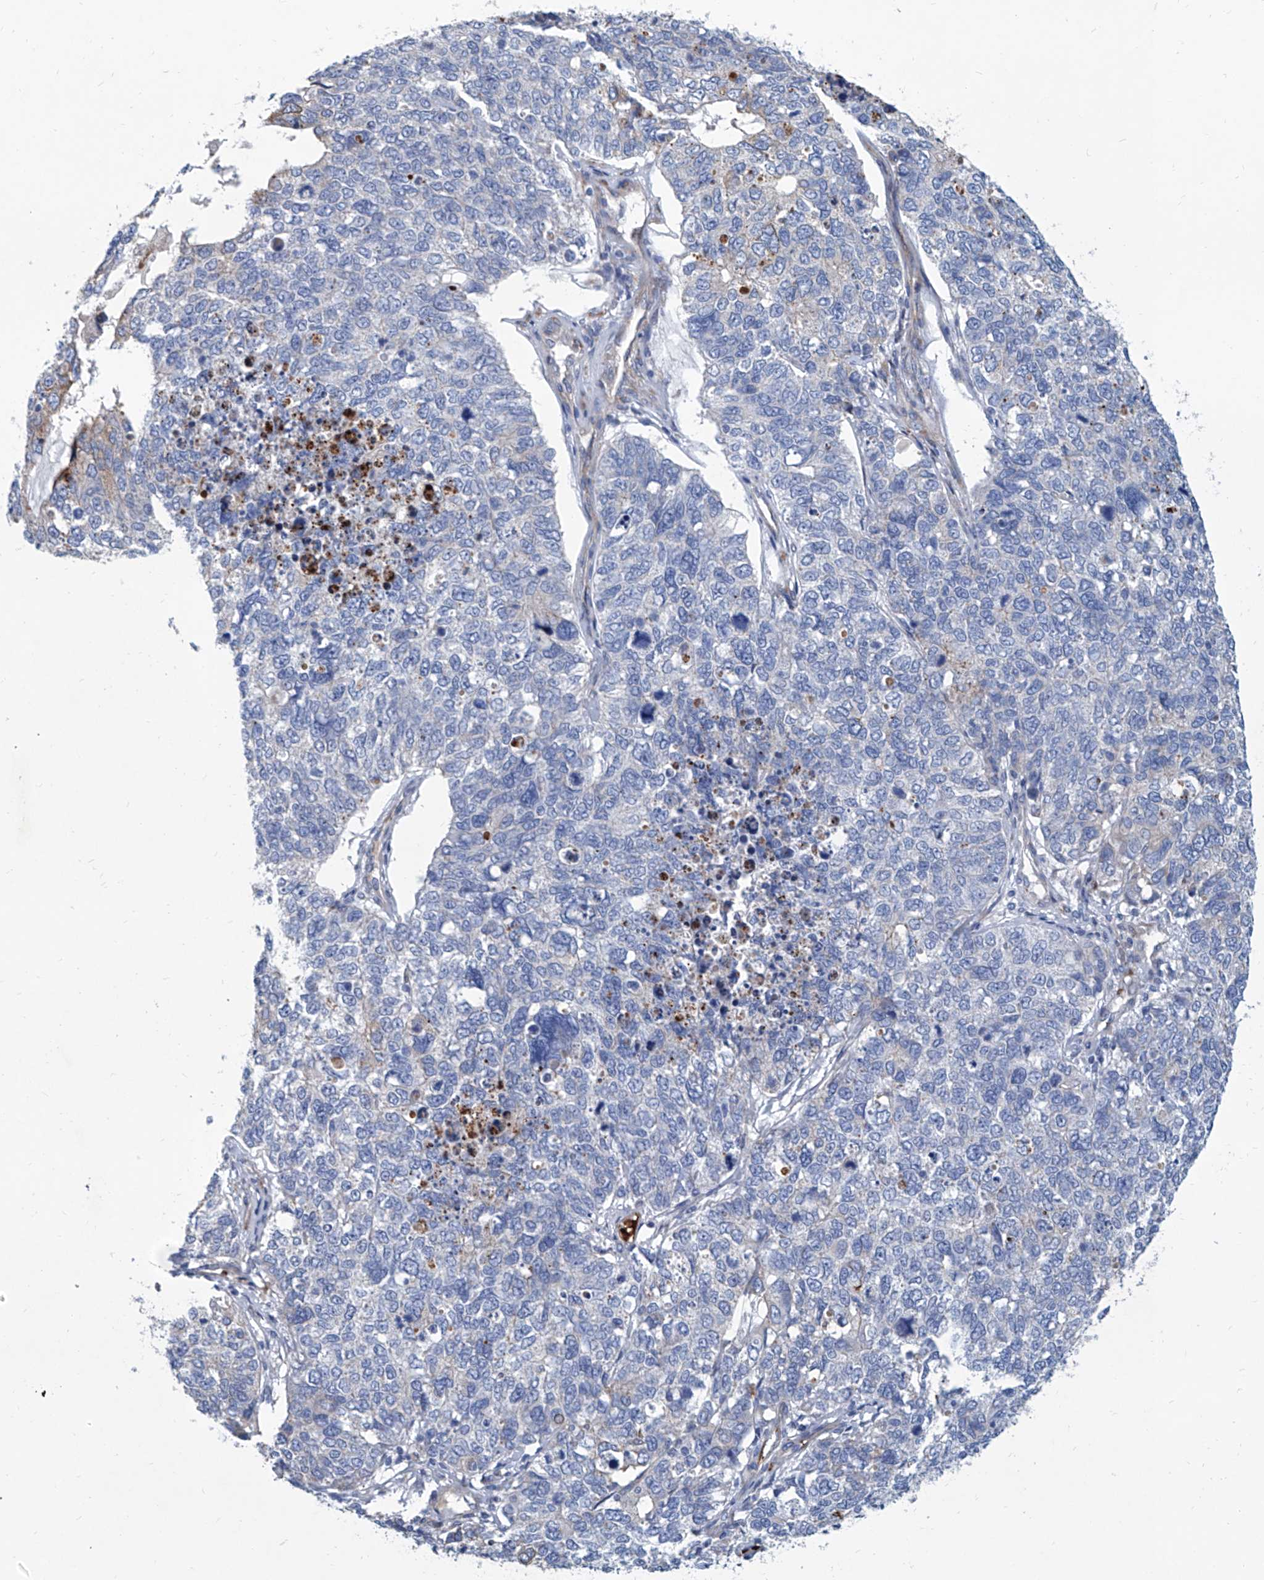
{"staining": {"intensity": "negative", "quantity": "none", "location": "none"}, "tissue": "cervical cancer", "cell_type": "Tumor cells", "image_type": "cancer", "snomed": [{"axis": "morphology", "description": "Squamous cell carcinoma, NOS"}, {"axis": "topography", "description": "Cervix"}], "caption": "High power microscopy micrograph of an IHC photomicrograph of cervical squamous cell carcinoma, revealing no significant positivity in tumor cells.", "gene": "FPR2", "patient": {"sex": "female", "age": 63}}